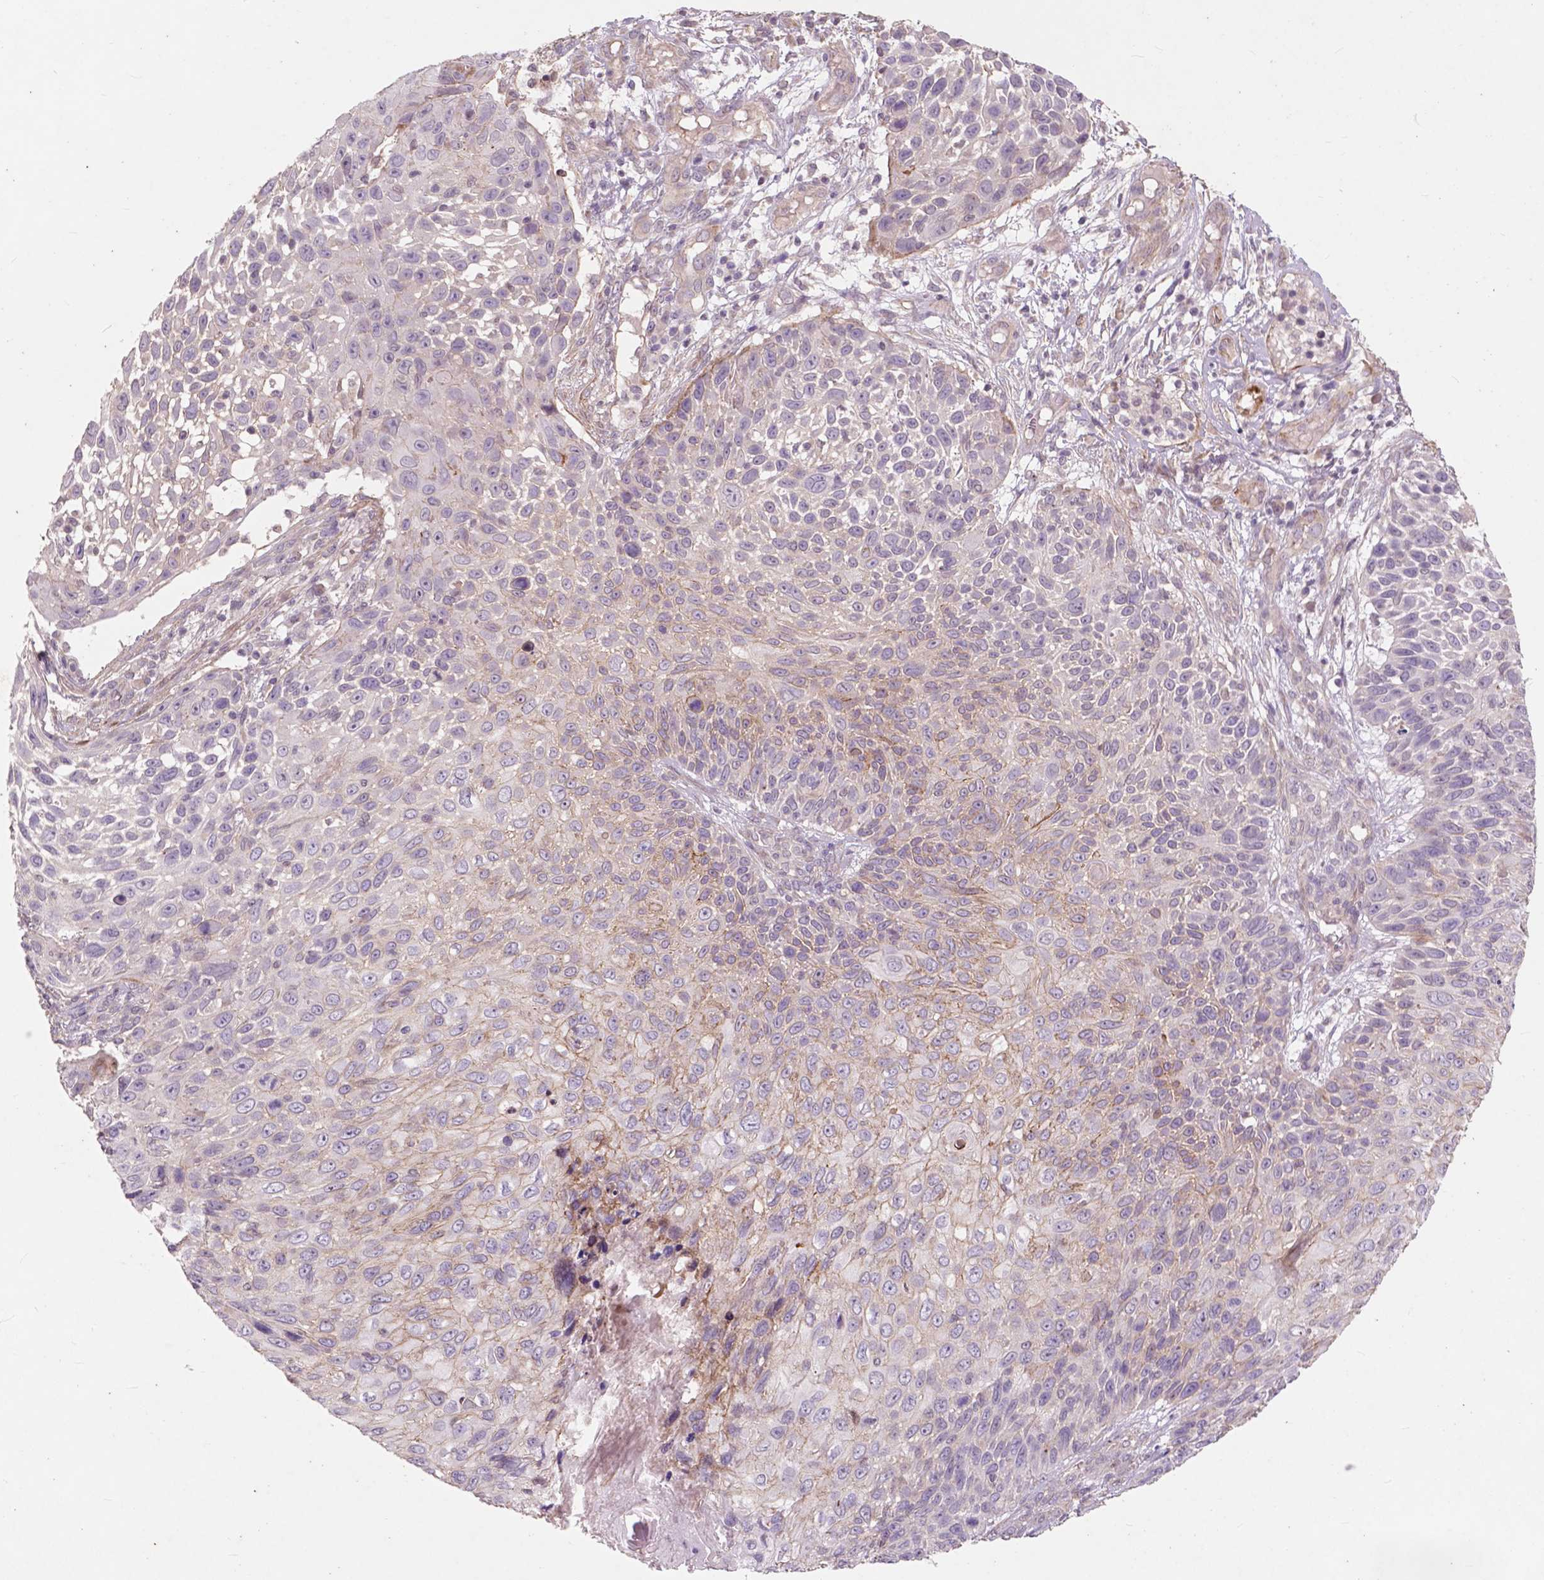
{"staining": {"intensity": "weak", "quantity": "<25%", "location": "cytoplasmic/membranous"}, "tissue": "skin cancer", "cell_type": "Tumor cells", "image_type": "cancer", "snomed": [{"axis": "morphology", "description": "Squamous cell carcinoma, NOS"}, {"axis": "topography", "description": "Skin"}], "caption": "A high-resolution micrograph shows immunohistochemistry staining of skin cancer, which exhibits no significant staining in tumor cells. Nuclei are stained in blue.", "gene": "RFPL4B", "patient": {"sex": "male", "age": 92}}